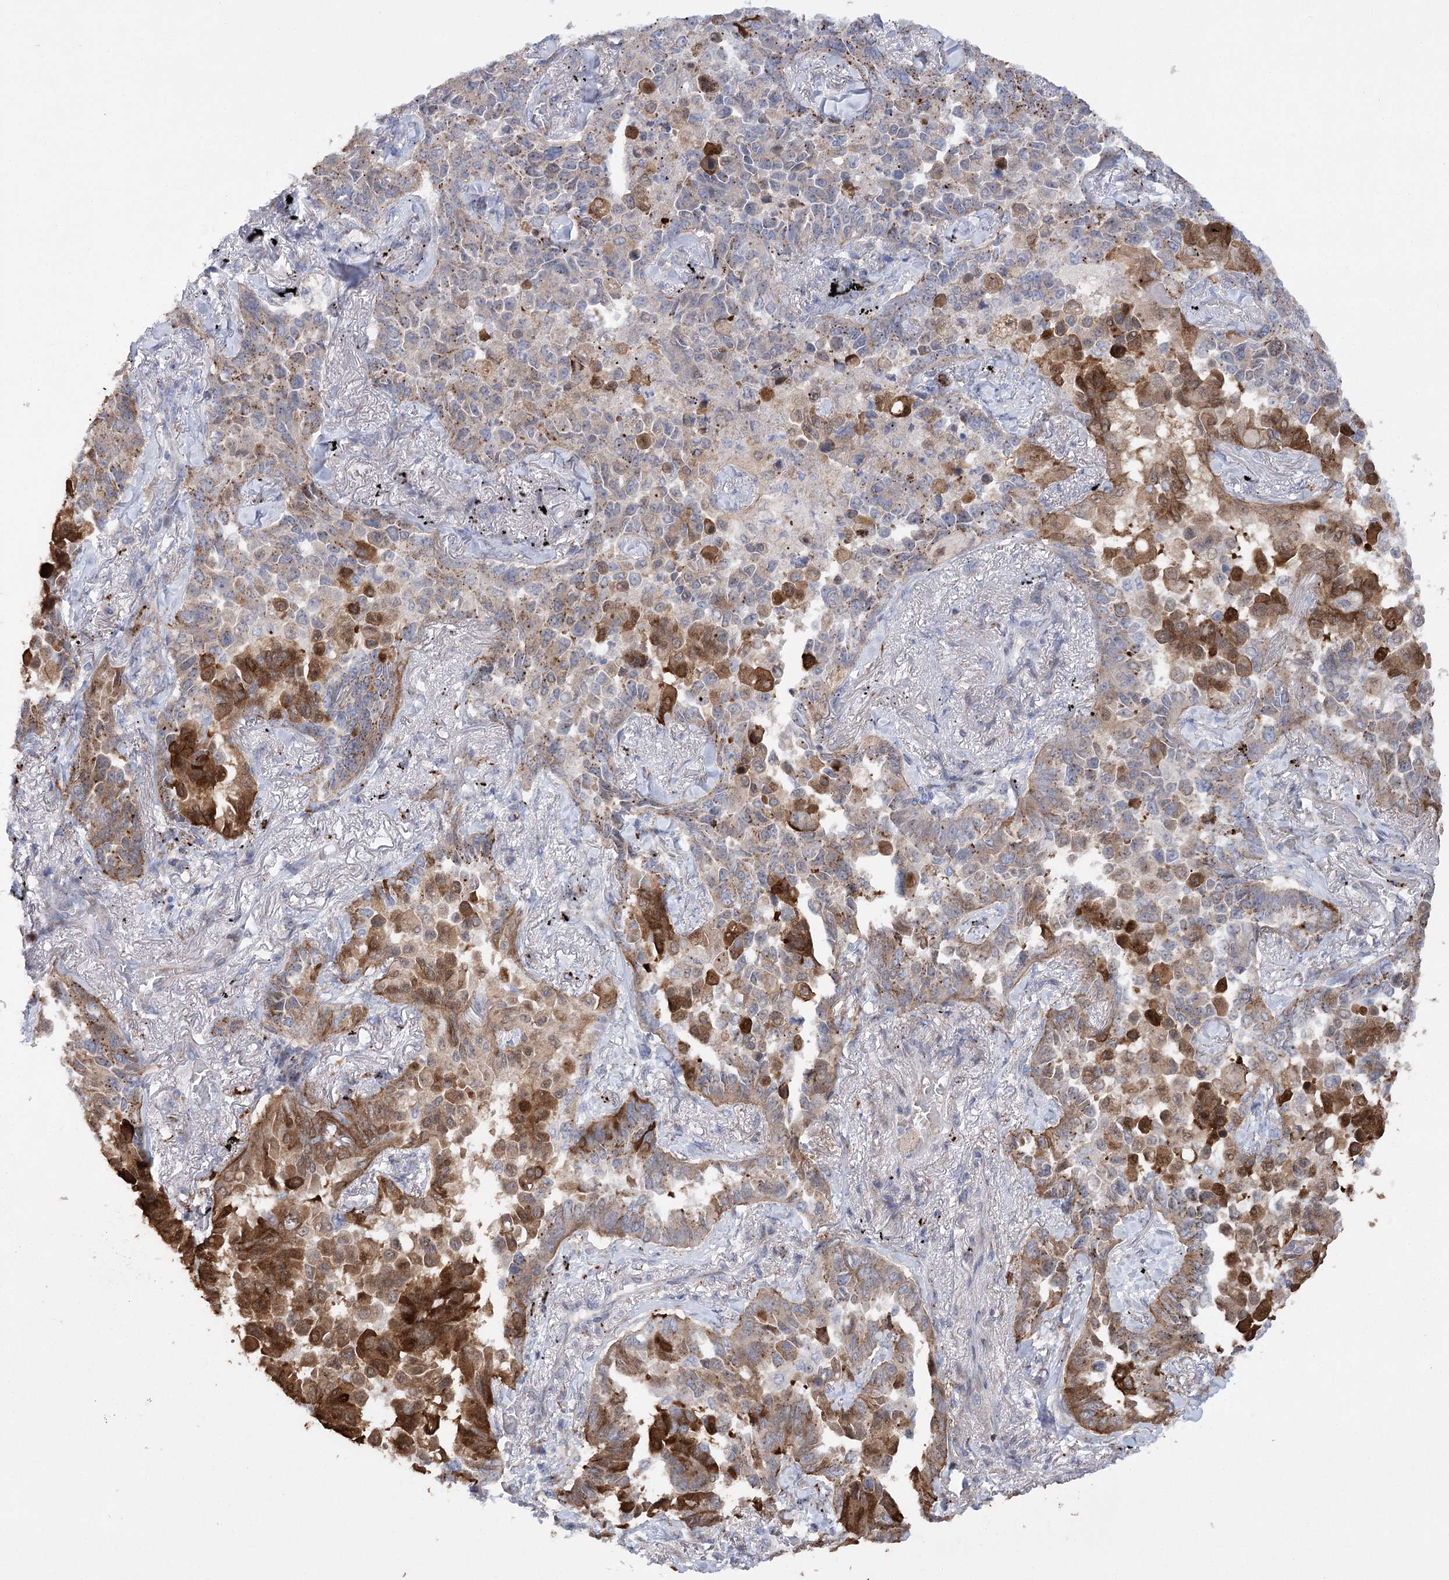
{"staining": {"intensity": "moderate", "quantity": "25%-75%", "location": "cytoplasmic/membranous"}, "tissue": "lung cancer", "cell_type": "Tumor cells", "image_type": "cancer", "snomed": [{"axis": "morphology", "description": "Adenocarcinoma, NOS"}, {"axis": "topography", "description": "Lung"}], "caption": "Protein analysis of lung adenocarcinoma tissue demonstrates moderate cytoplasmic/membranous staining in about 25%-75% of tumor cells.", "gene": "NME7", "patient": {"sex": "female", "age": 67}}